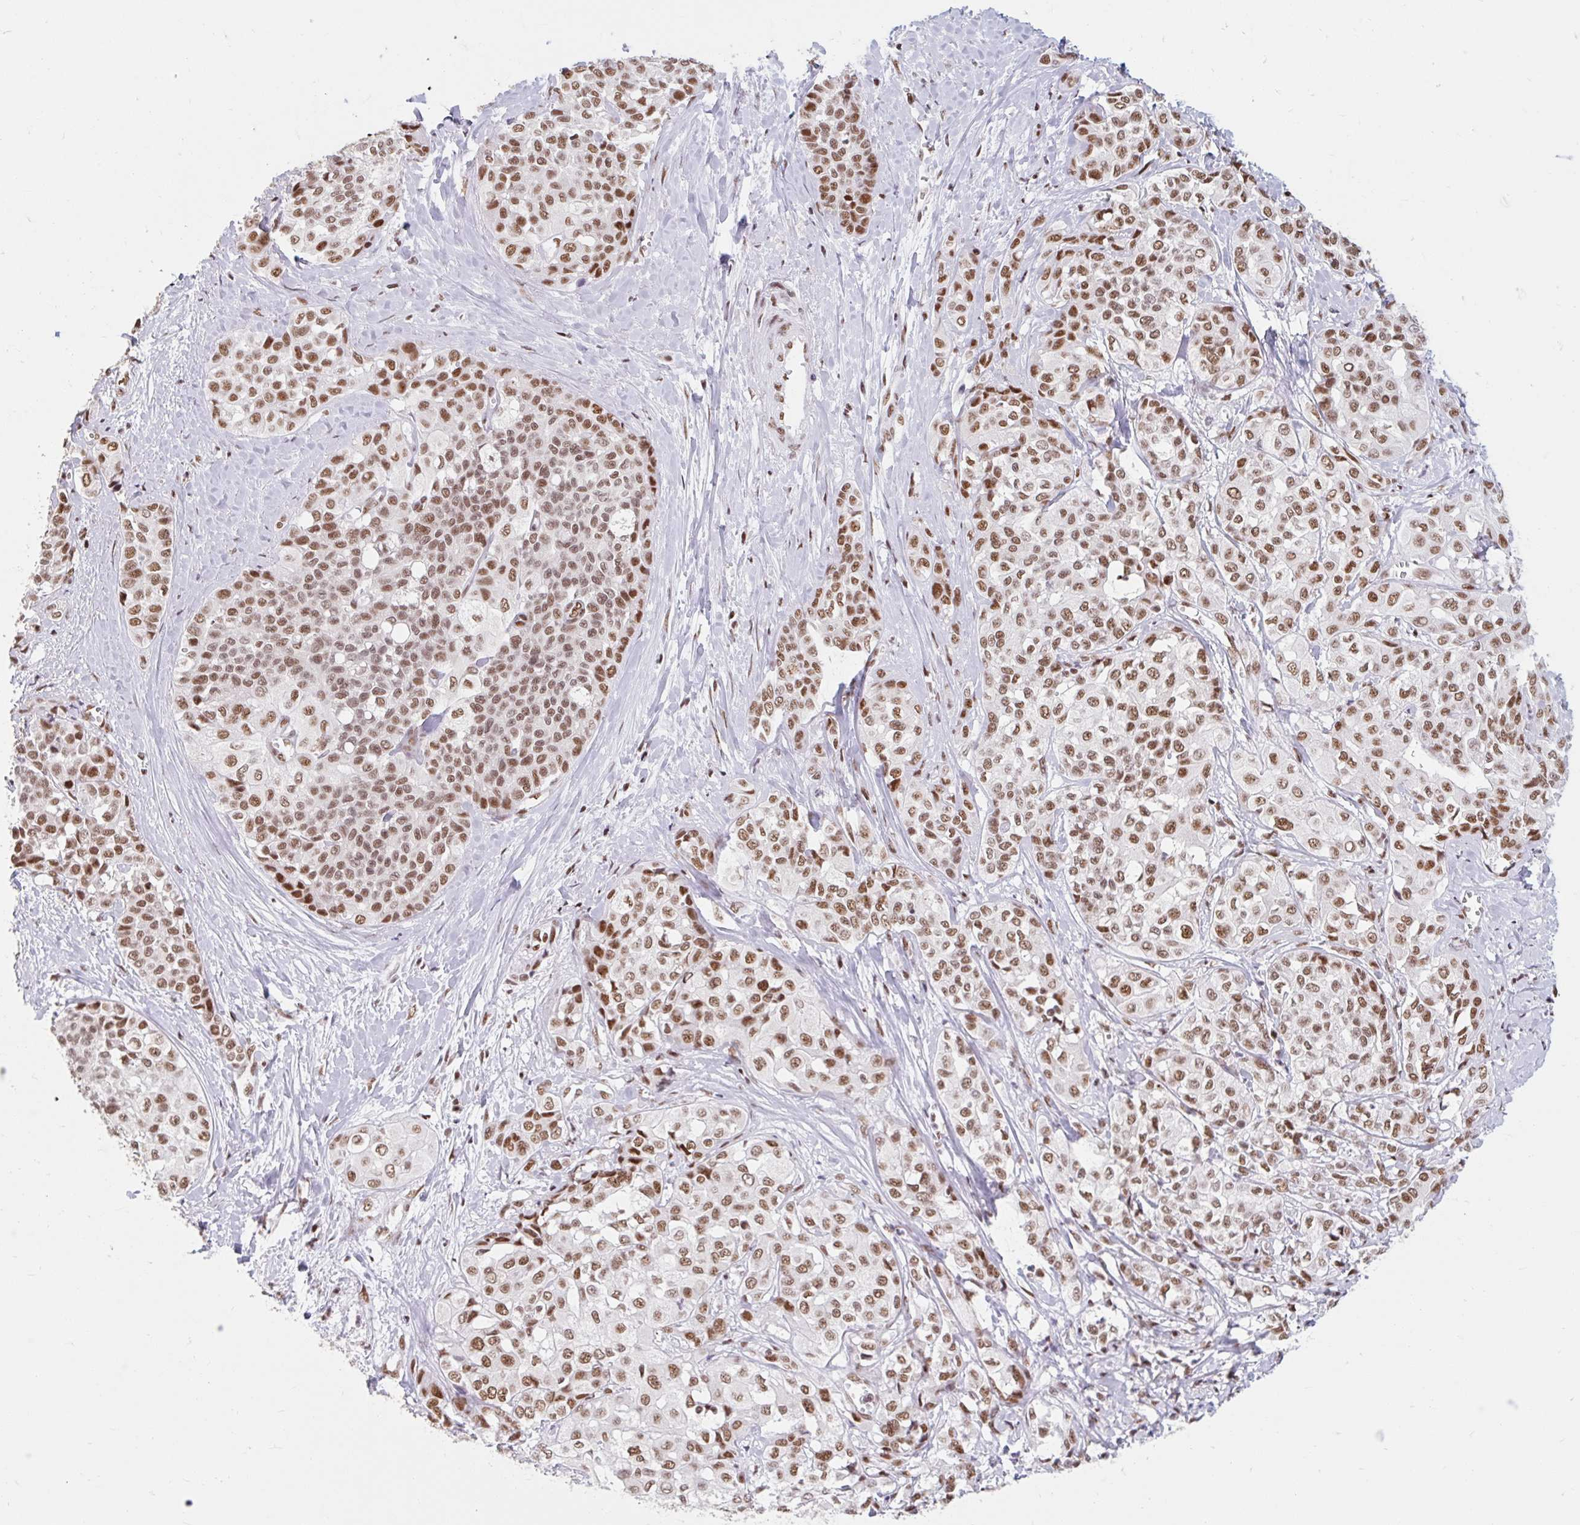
{"staining": {"intensity": "moderate", "quantity": ">75%", "location": "nuclear"}, "tissue": "liver cancer", "cell_type": "Tumor cells", "image_type": "cancer", "snomed": [{"axis": "morphology", "description": "Cholangiocarcinoma"}, {"axis": "topography", "description": "Liver"}], "caption": "Human liver cancer (cholangiocarcinoma) stained for a protein (brown) displays moderate nuclear positive positivity in about >75% of tumor cells.", "gene": "SRSF10", "patient": {"sex": "female", "age": 77}}